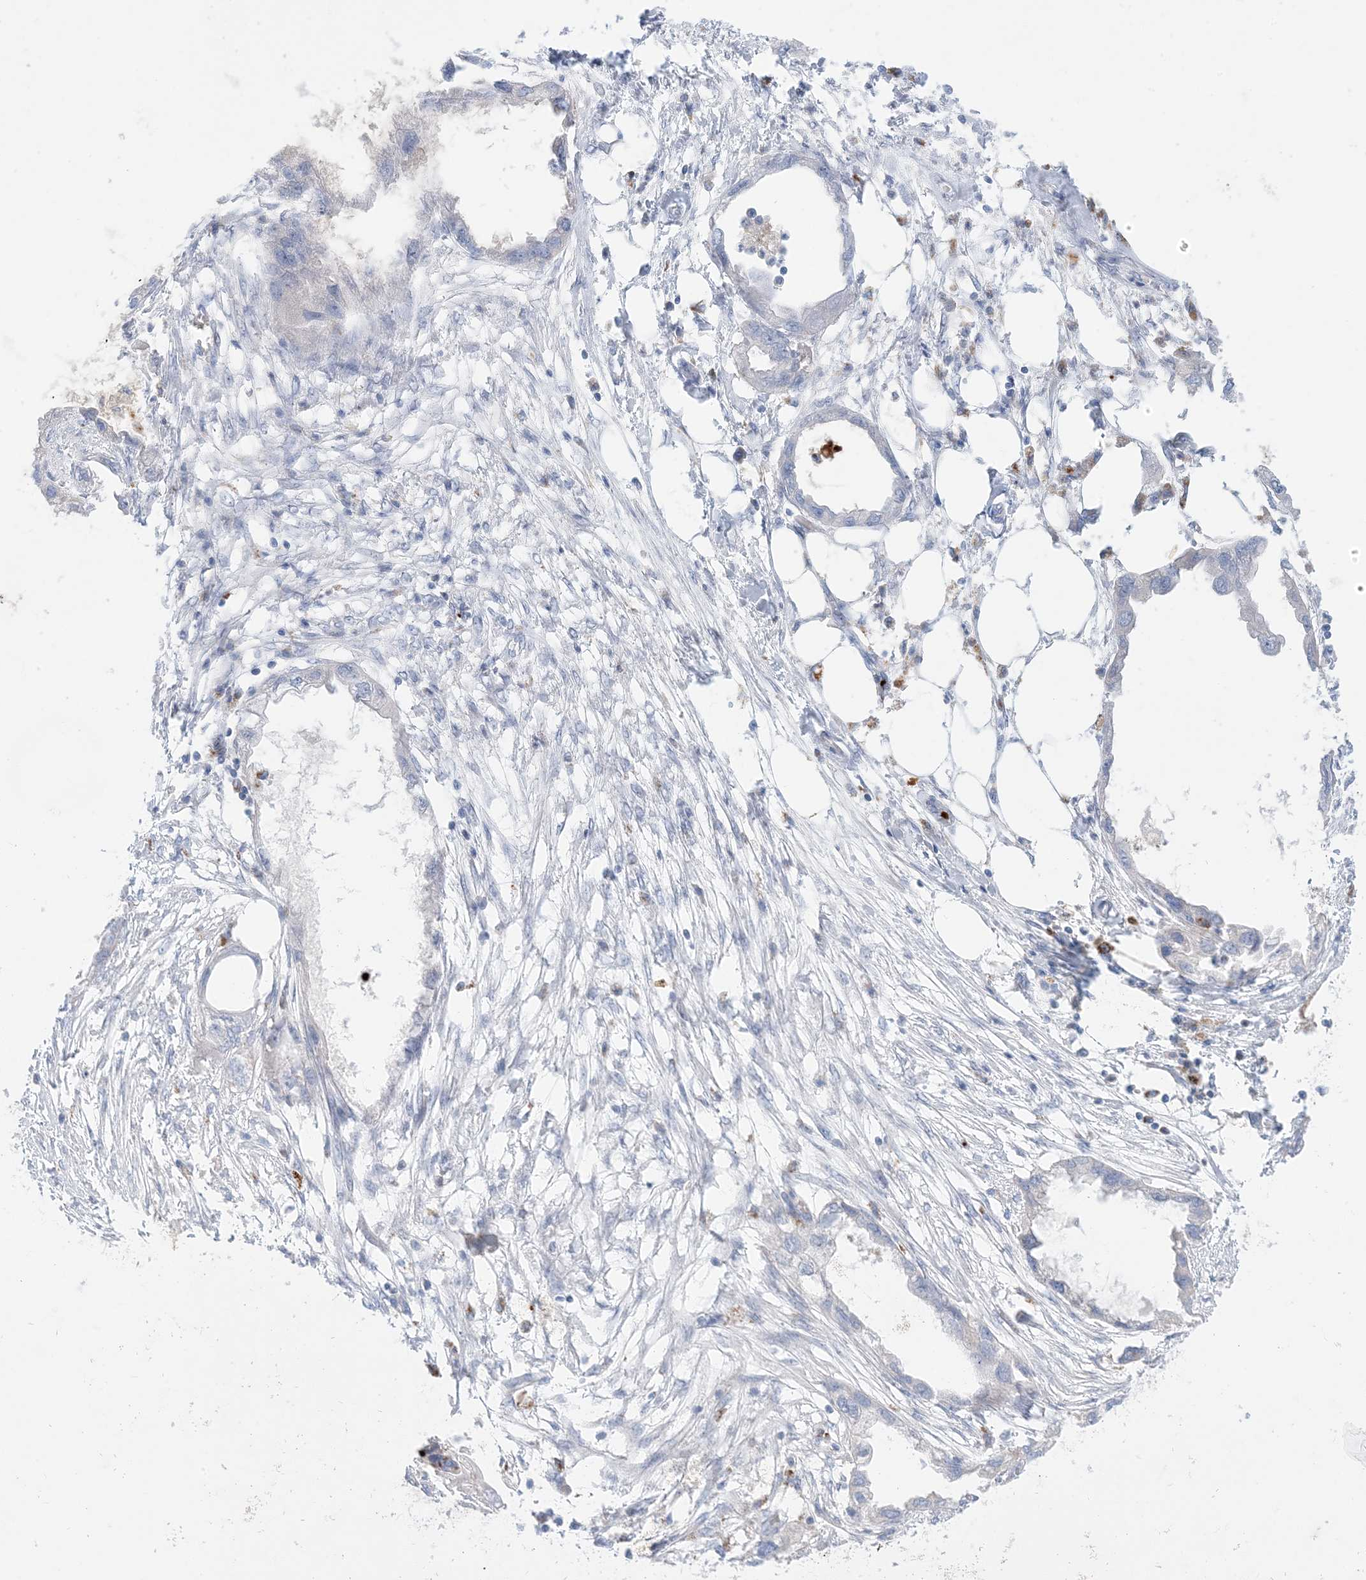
{"staining": {"intensity": "negative", "quantity": "none", "location": "none"}, "tissue": "endometrial cancer", "cell_type": "Tumor cells", "image_type": "cancer", "snomed": [{"axis": "morphology", "description": "Adenocarcinoma, NOS"}, {"axis": "morphology", "description": "Adenocarcinoma, metastatic, NOS"}, {"axis": "topography", "description": "Adipose tissue"}, {"axis": "topography", "description": "Endometrium"}], "caption": "This is a micrograph of immunohistochemistry staining of endometrial cancer (metastatic adenocarcinoma), which shows no positivity in tumor cells.", "gene": "KCTD6", "patient": {"sex": "female", "age": 67}}